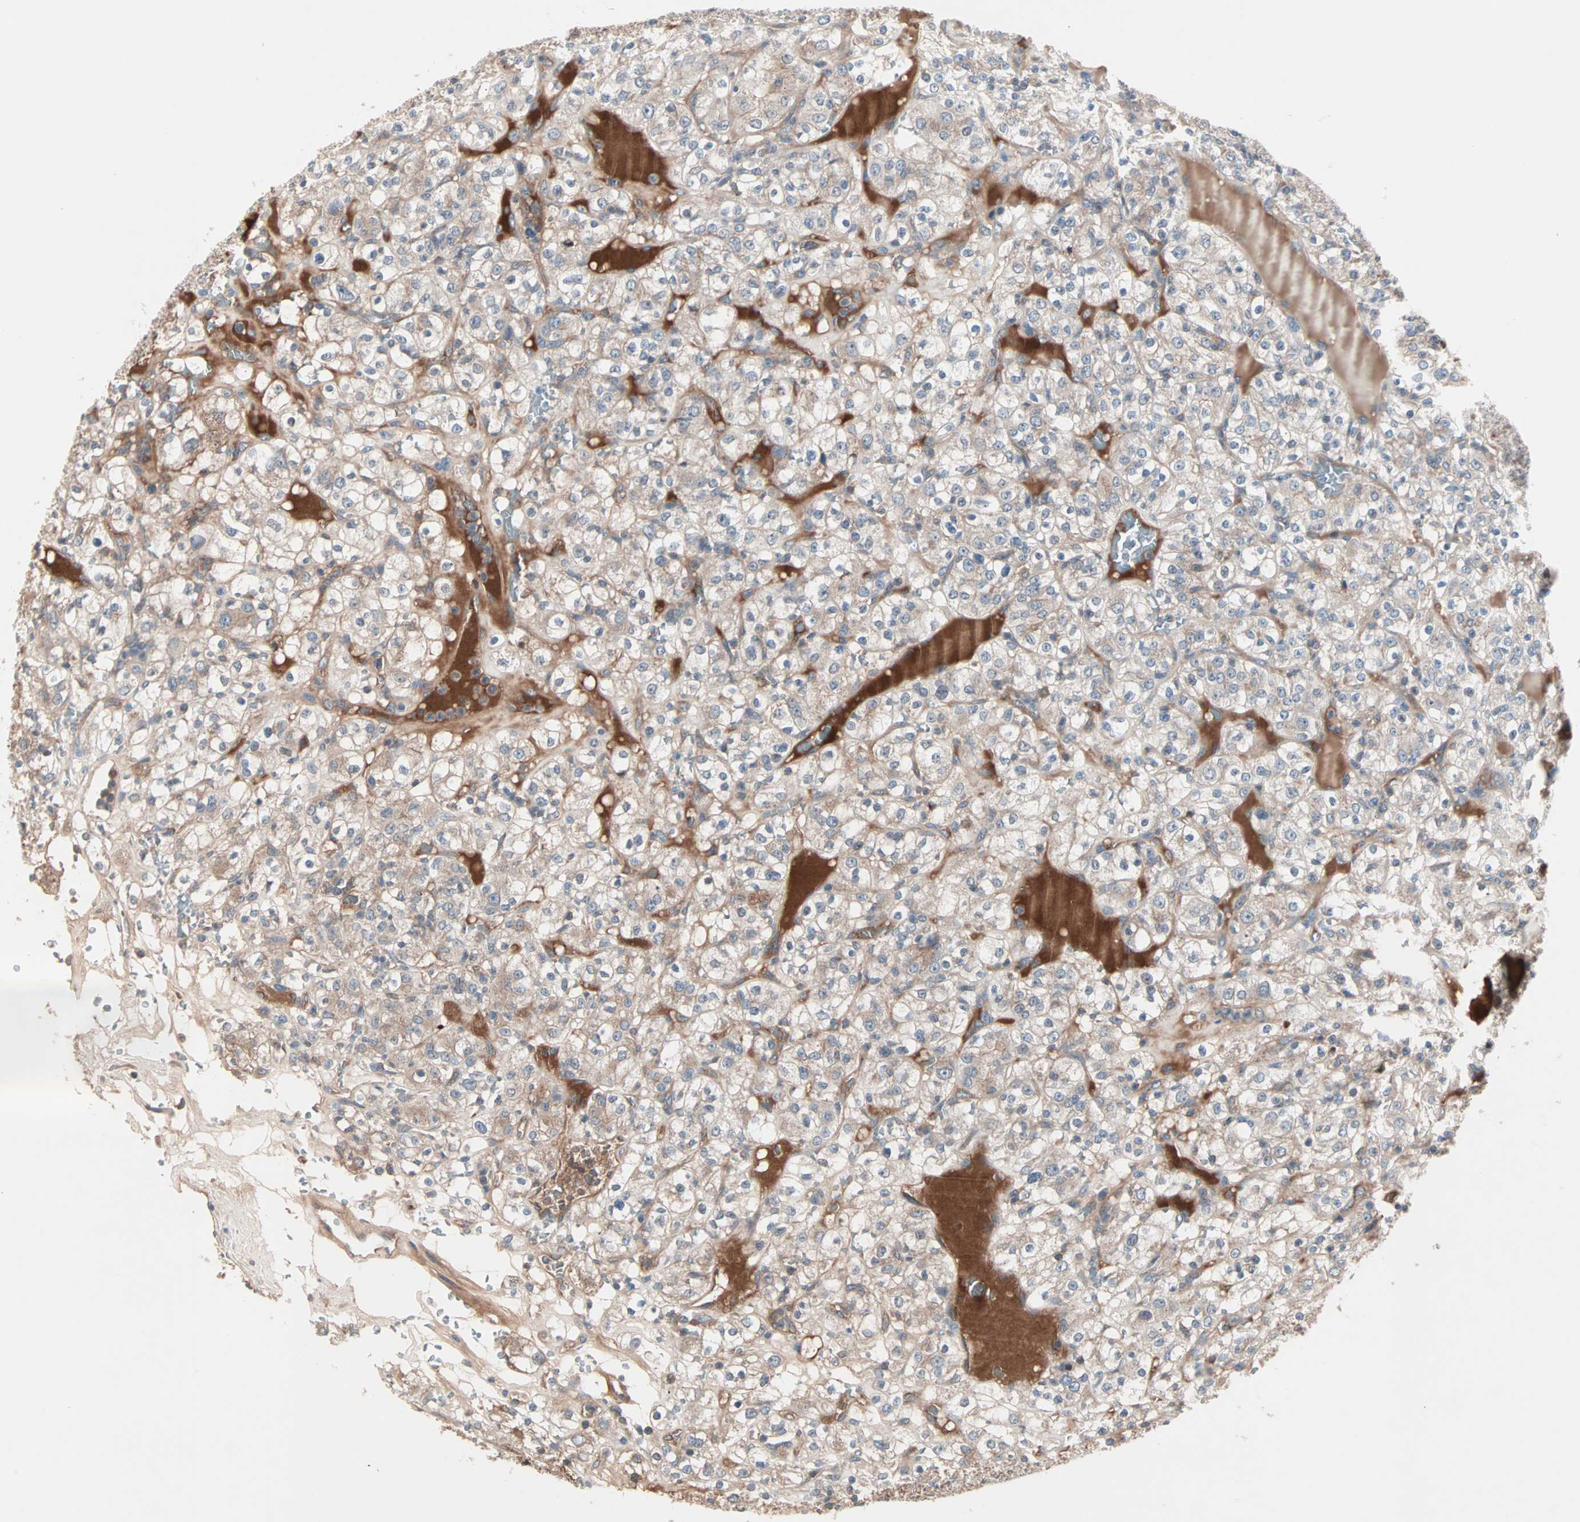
{"staining": {"intensity": "weak", "quantity": ">75%", "location": "cytoplasmic/membranous"}, "tissue": "renal cancer", "cell_type": "Tumor cells", "image_type": "cancer", "snomed": [{"axis": "morphology", "description": "Normal tissue, NOS"}, {"axis": "morphology", "description": "Adenocarcinoma, NOS"}, {"axis": "topography", "description": "Kidney"}], "caption": "About >75% of tumor cells in renal adenocarcinoma demonstrate weak cytoplasmic/membranous protein staining as visualized by brown immunohistochemical staining.", "gene": "CAD", "patient": {"sex": "female", "age": 72}}